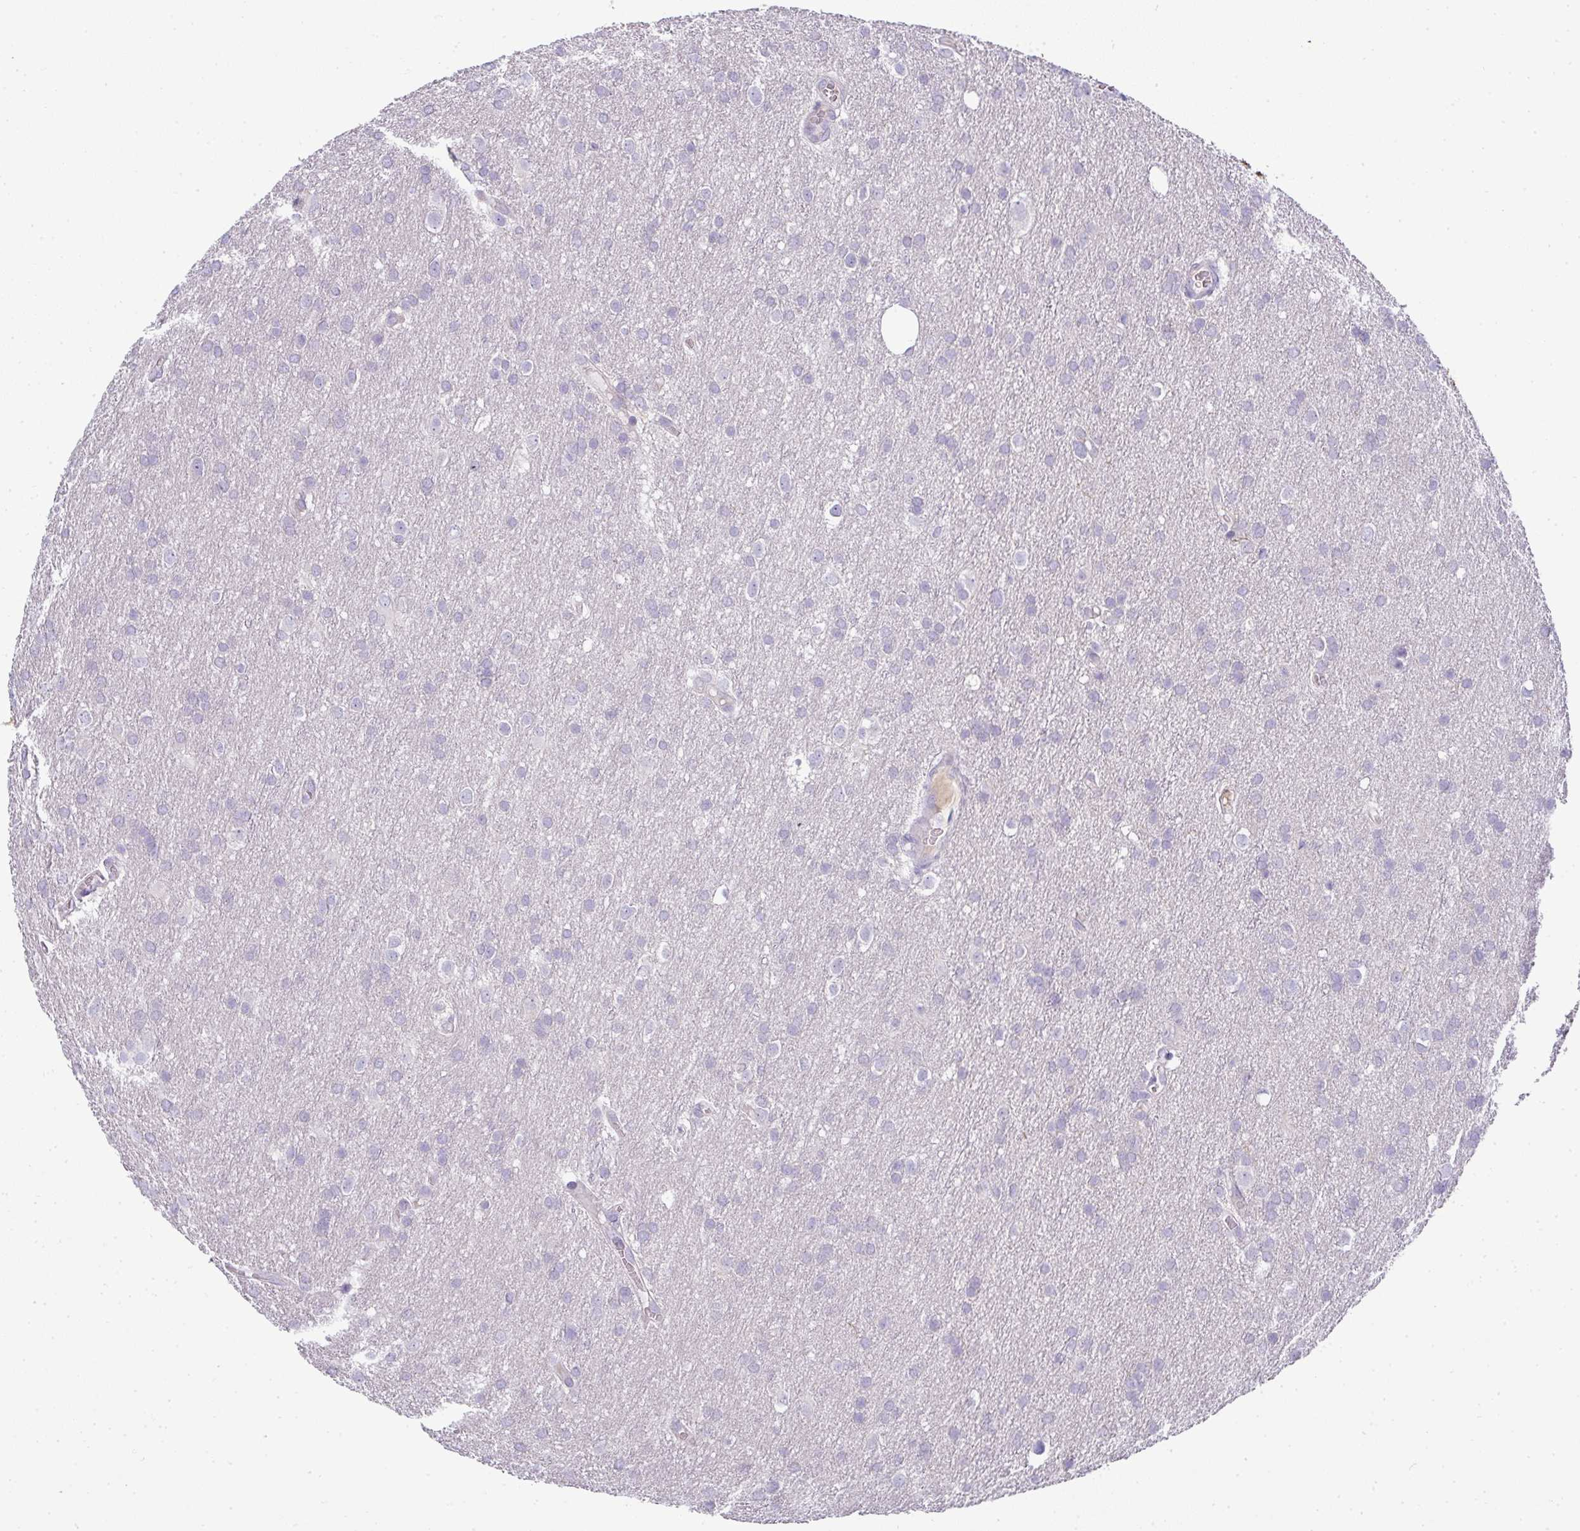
{"staining": {"intensity": "negative", "quantity": "none", "location": "none"}, "tissue": "glioma", "cell_type": "Tumor cells", "image_type": "cancer", "snomed": [{"axis": "morphology", "description": "Glioma, malignant, Low grade"}, {"axis": "topography", "description": "Brain"}], "caption": "IHC micrograph of neoplastic tissue: human glioma stained with DAB shows no significant protein positivity in tumor cells.", "gene": "ASXL3", "patient": {"sex": "female", "age": 32}}